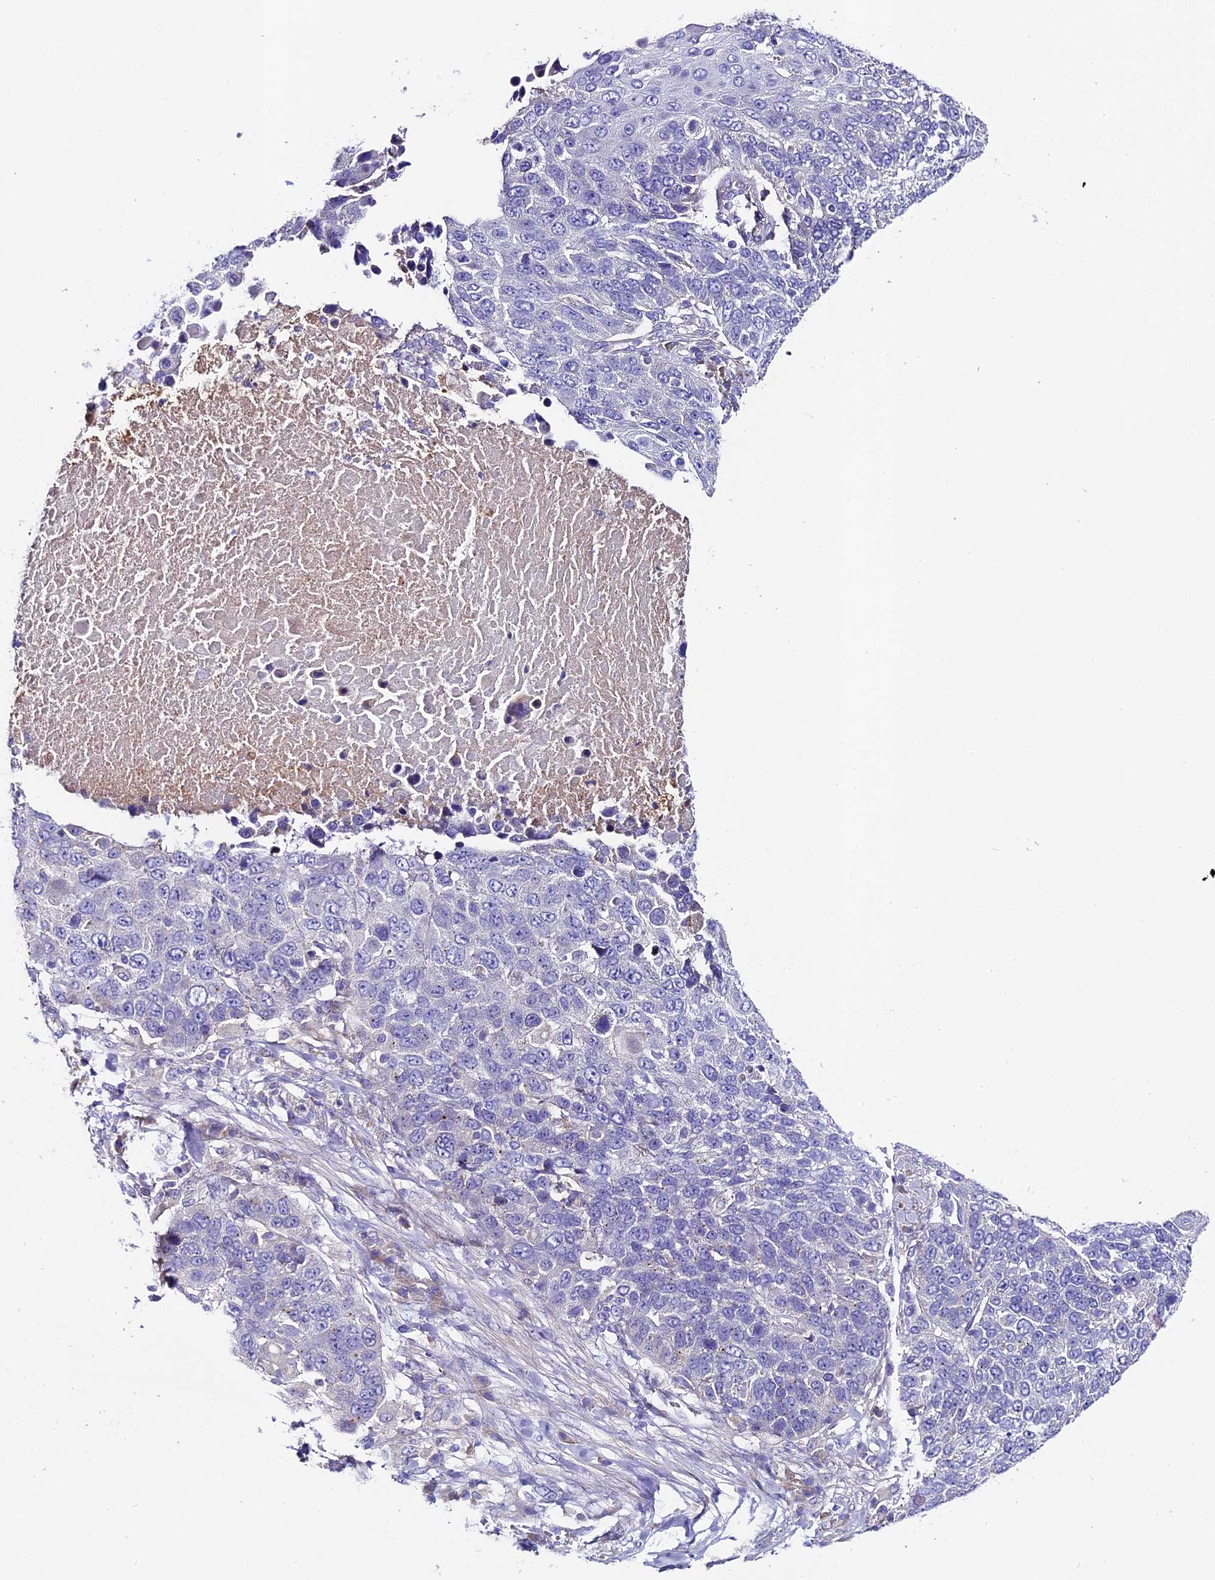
{"staining": {"intensity": "negative", "quantity": "none", "location": "none"}, "tissue": "lung cancer", "cell_type": "Tumor cells", "image_type": "cancer", "snomed": [{"axis": "morphology", "description": "Normal tissue, NOS"}, {"axis": "morphology", "description": "Squamous cell carcinoma, NOS"}, {"axis": "topography", "description": "Lymph node"}, {"axis": "topography", "description": "Lung"}], "caption": "Lung cancer was stained to show a protein in brown. There is no significant staining in tumor cells.", "gene": "PIGU", "patient": {"sex": "male", "age": 66}}